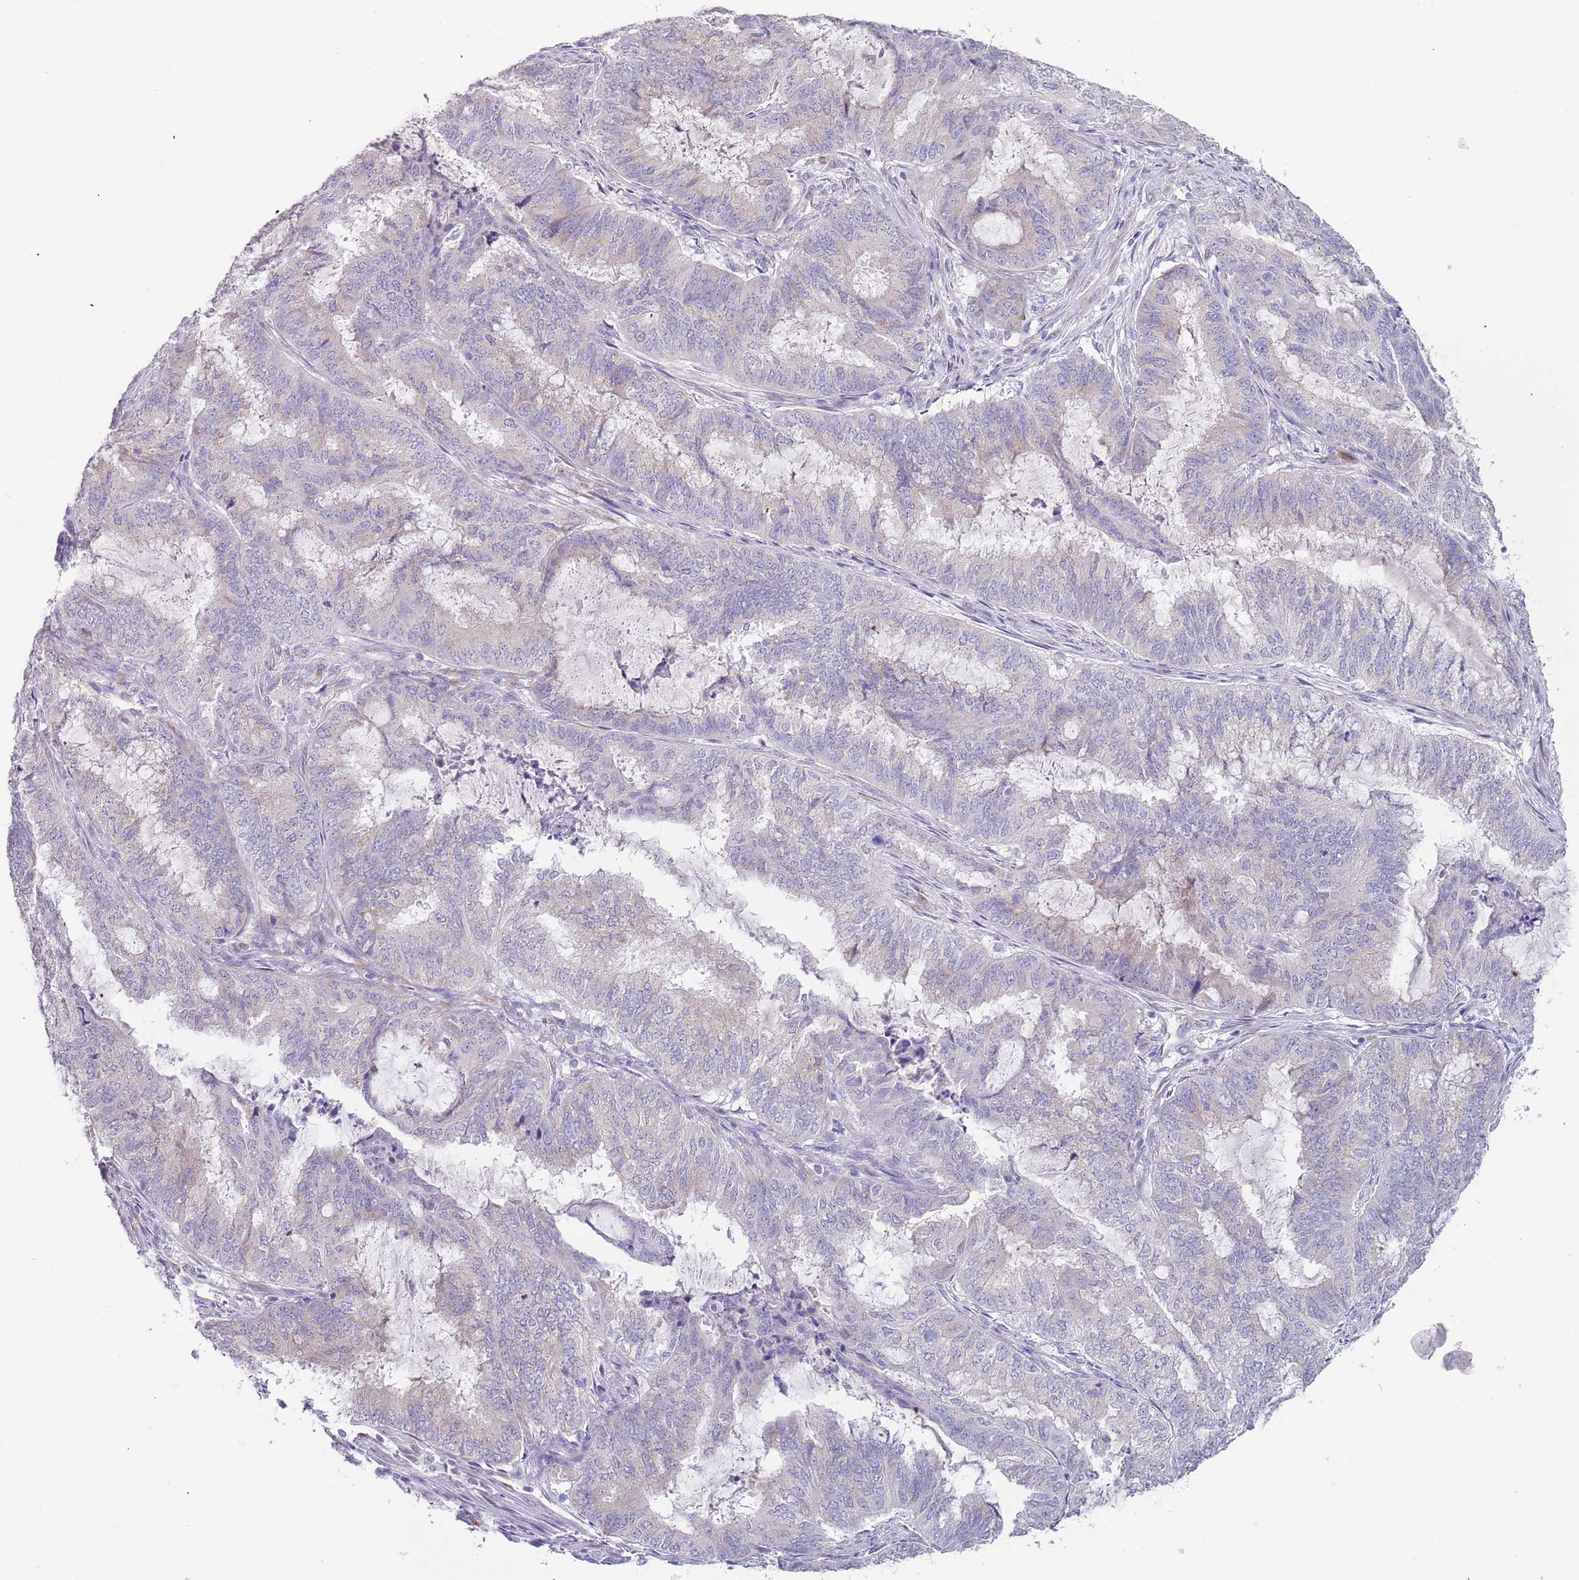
{"staining": {"intensity": "weak", "quantity": "<25%", "location": "cytoplasmic/membranous"}, "tissue": "endometrial cancer", "cell_type": "Tumor cells", "image_type": "cancer", "snomed": [{"axis": "morphology", "description": "Adenocarcinoma, NOS"}, {"axis": "topography", "description": "Endometrium"}], "caption": "Endometrial cancer (adenocarcinoma) was stained to show a protein in brown. There is no significant positivity in tumor cells. (Brightfield microscopy of DAB immunohistochemistry (IHC) at high magnification).", "gene": "TNRC6C", "patient": {"sex": "female", "age": 51}}